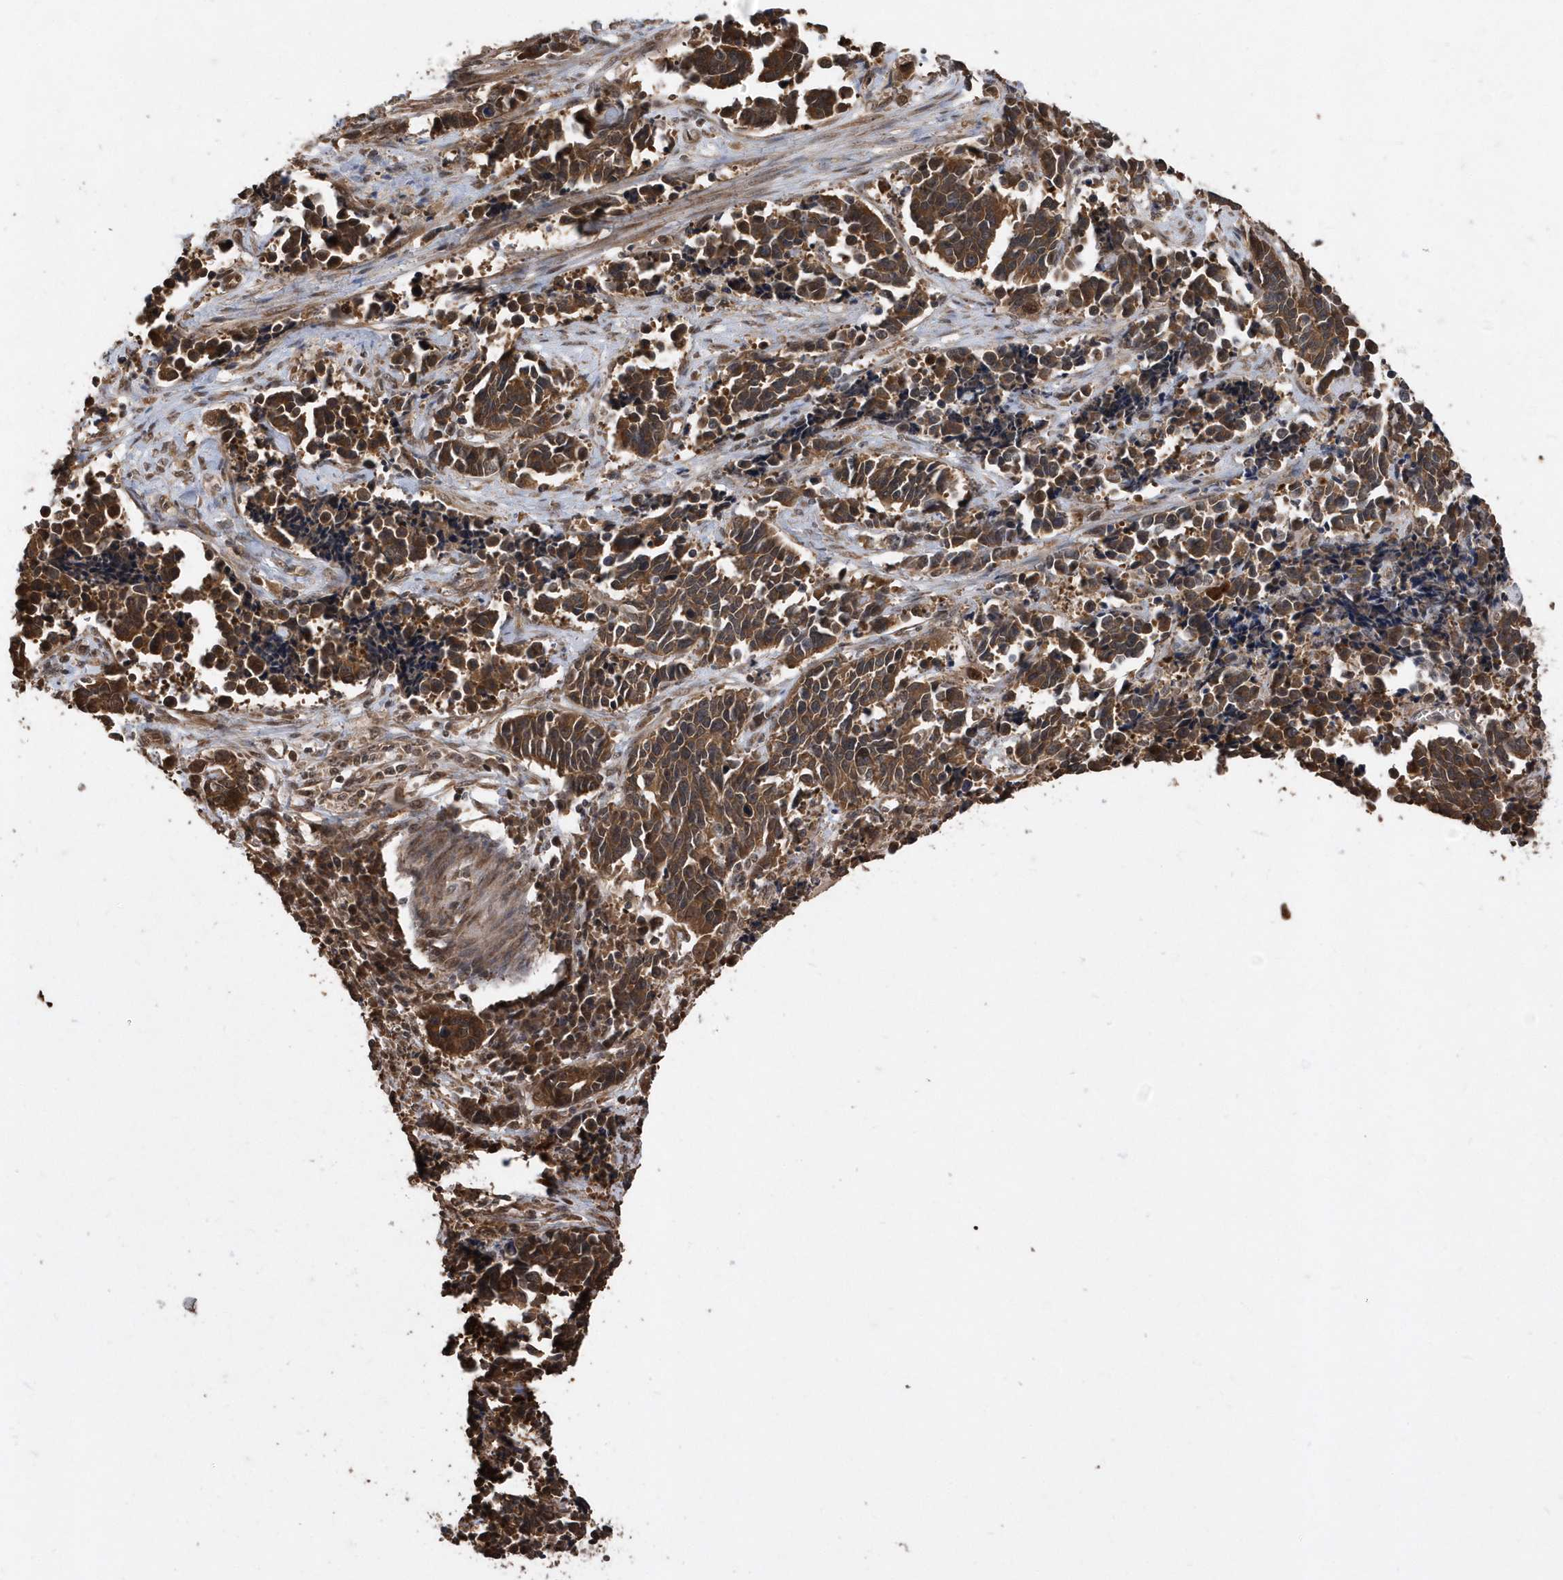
{"staining": {"intensity": "moderate", "quantity": ">75%", "location": "cytoplasmic/membranous"}, "tissue": "cervical cancer", "cell_type": "Tumor cells", "image_type": "cancer", "snomed": [{"axis": "morphology", "description": "Normal tissue, NOS"}, {"axis": "morphology", "description": "Squamous cell carcinoma, NOS"}, {"axis": "topography", "description": "Cervix"}], "caption": "Protein staining of squamous cell carcinoma (cervical) tissue reveals moderate cytoplasmic/membranous staining in about >75% of tumor cells. (brown staining indicates protein expression, while blue staining denotes nuclei).", "gene": "WASHC5", "patient": {"sex": "female", "age": 35}}